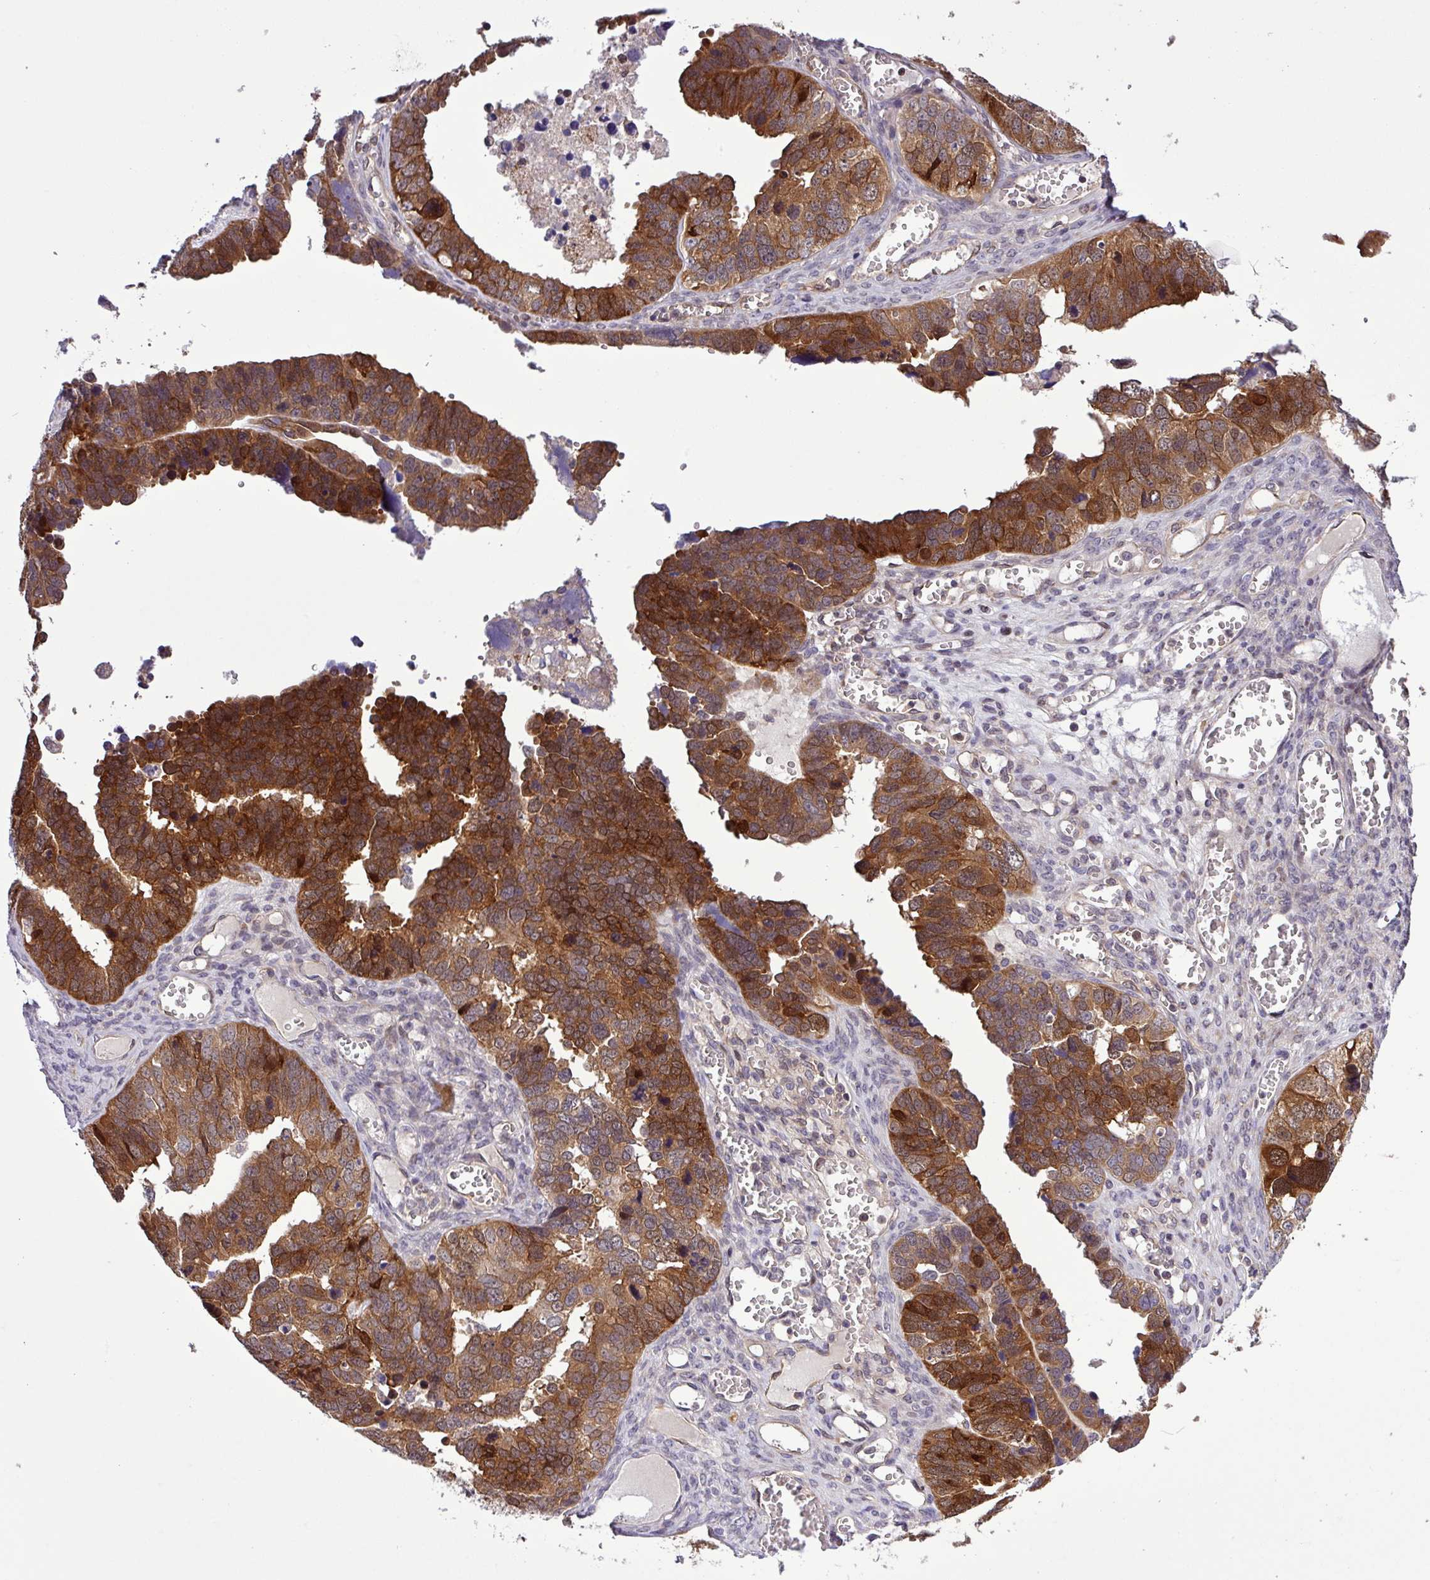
{"staining": {"intensity": "strong", "quantity": "25%-75%", "location": "cytoplasmic/membranous,nuclear"}, "tissue": "ovarian cancer", "cell_type": "Tumor cells", "image_type": "cancer", "snomed": [{"axis": "morphology", "description": "Cystadenocarcinoma, serous, NOS"}, {"axis": "topography", "description": "Ovary"}], "caption": "Human ovarian serous cystadenocarcinoma stained for a protein (brown) shows strong cytoplasmic/membranous and nuclear positive positivity in about 25%-75% of tumor cells.", "gene": "CARHSP1", "patient": {"sex": "female", "age": 76}}